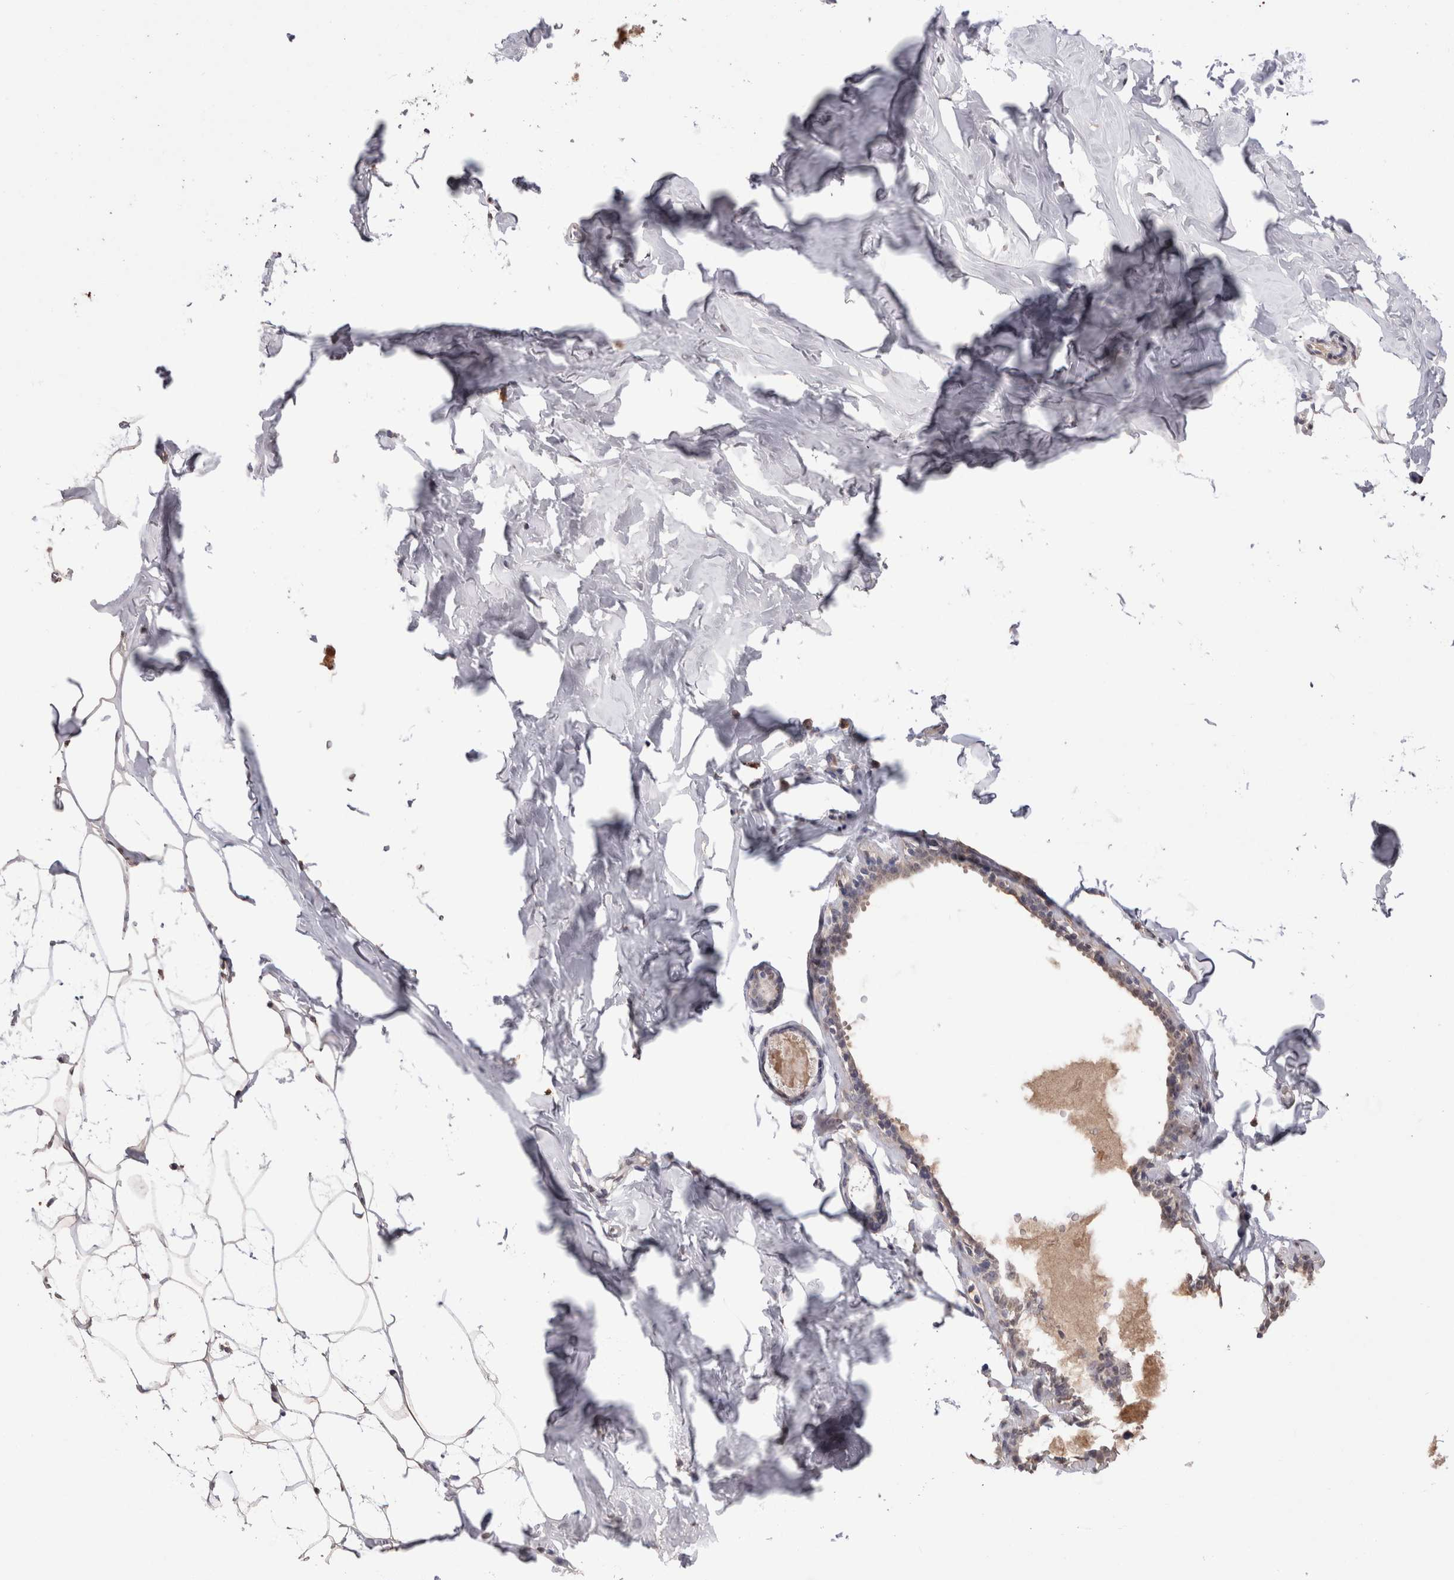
{"staining": {"intensity": "negative", "quantity": "none", "location": "none"}, "tissue": "adipose tissue", "cell_type": "Adipocytes", "image_type": "normal", "snomed": [{"axis": "morphology", "description": "Normal tissue, NOS"}, {"axis": "morphology", "description": "Fibrosis, NOS"}, {"axis": "topography", "description": "Breast"}, {"axis": "topography", "description": "Adipose tissue"}], "caption": "An image of adipose tissue stained for a protein shows no brown staining in adipocytes. (Brightfield microscopy of DAB (3,3'-diaminobenzidine) immunohistochemistry at high magnification).", "gene": "GRK5", "patient": {"sex": "female", "age": 39}}